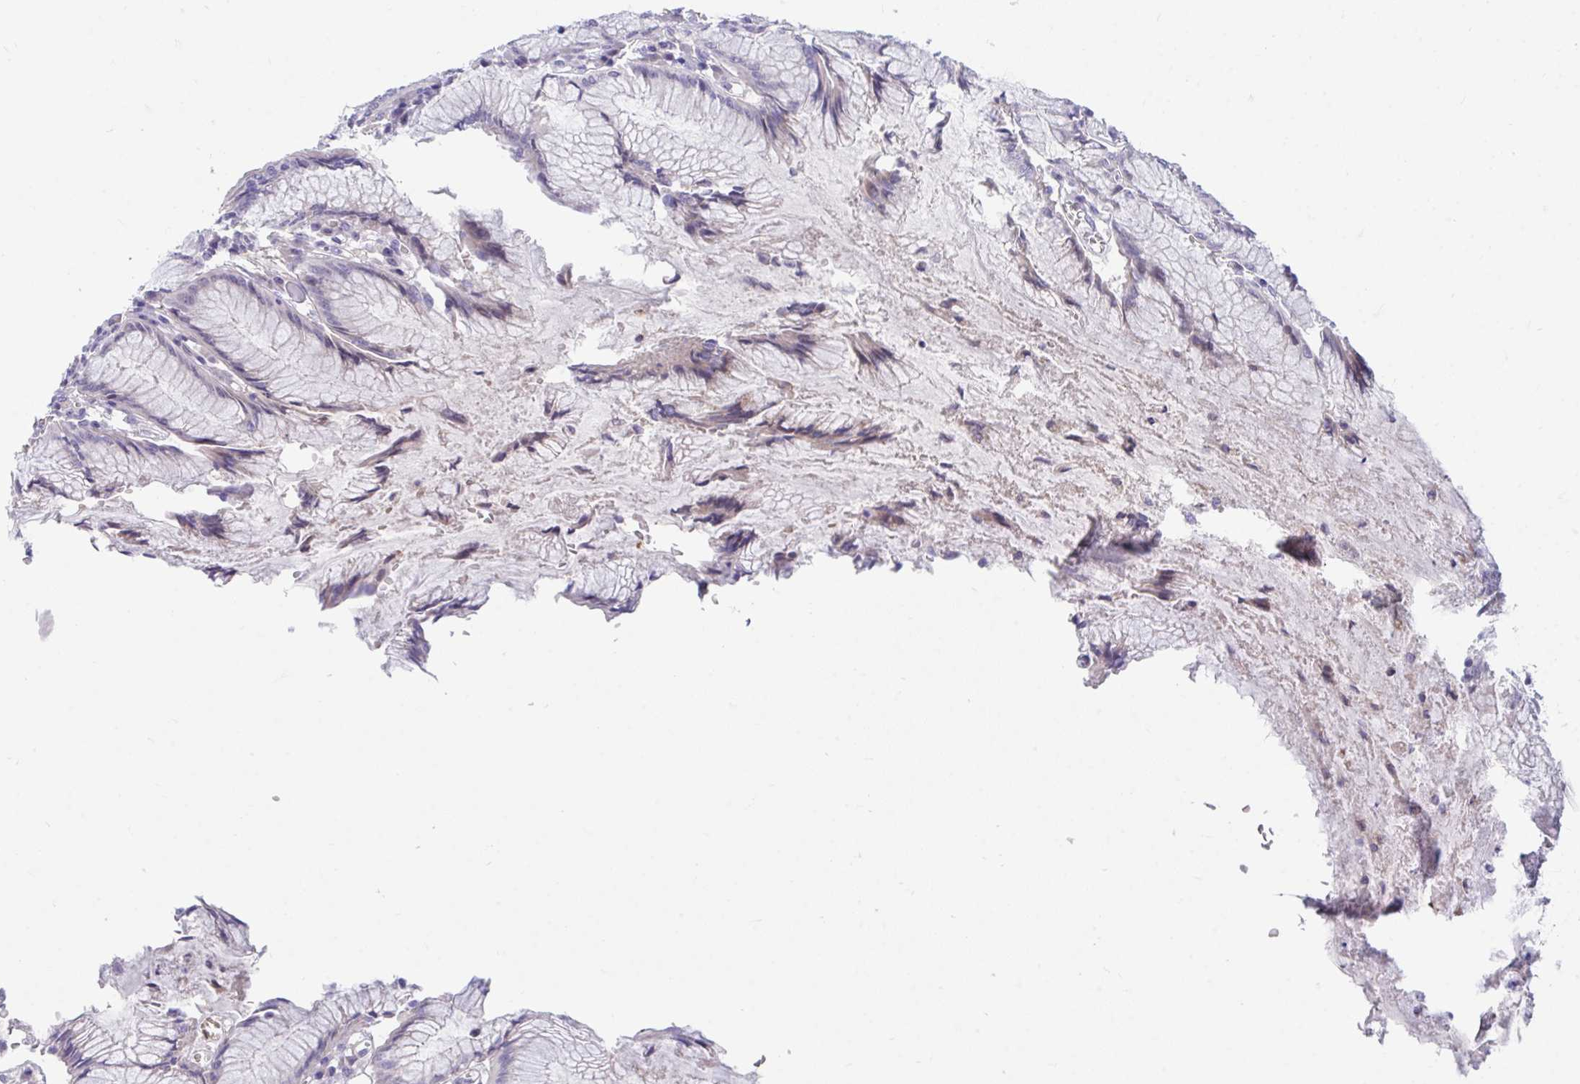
{"staining": {"intensity": "weak", "quantity": "<25%", "location": "cytoplasmic/membranous,nuclear"}, "tissue": "stomach", "cell_type": "Glandular cells", "image_type": "normal", "snomed": [{"axis": "morphology", "description": "Normal tissue, NOS"}, {"axis": "topography", "description": "Stomach"}], "caption": "High power microscopy image of an immunohistochemistry photomicrograph of unremarkable stomach, revealing no significant positivity in glandular cells.", "gene": "CENPQ", "patient": {"sex": "male", "age": 55}}